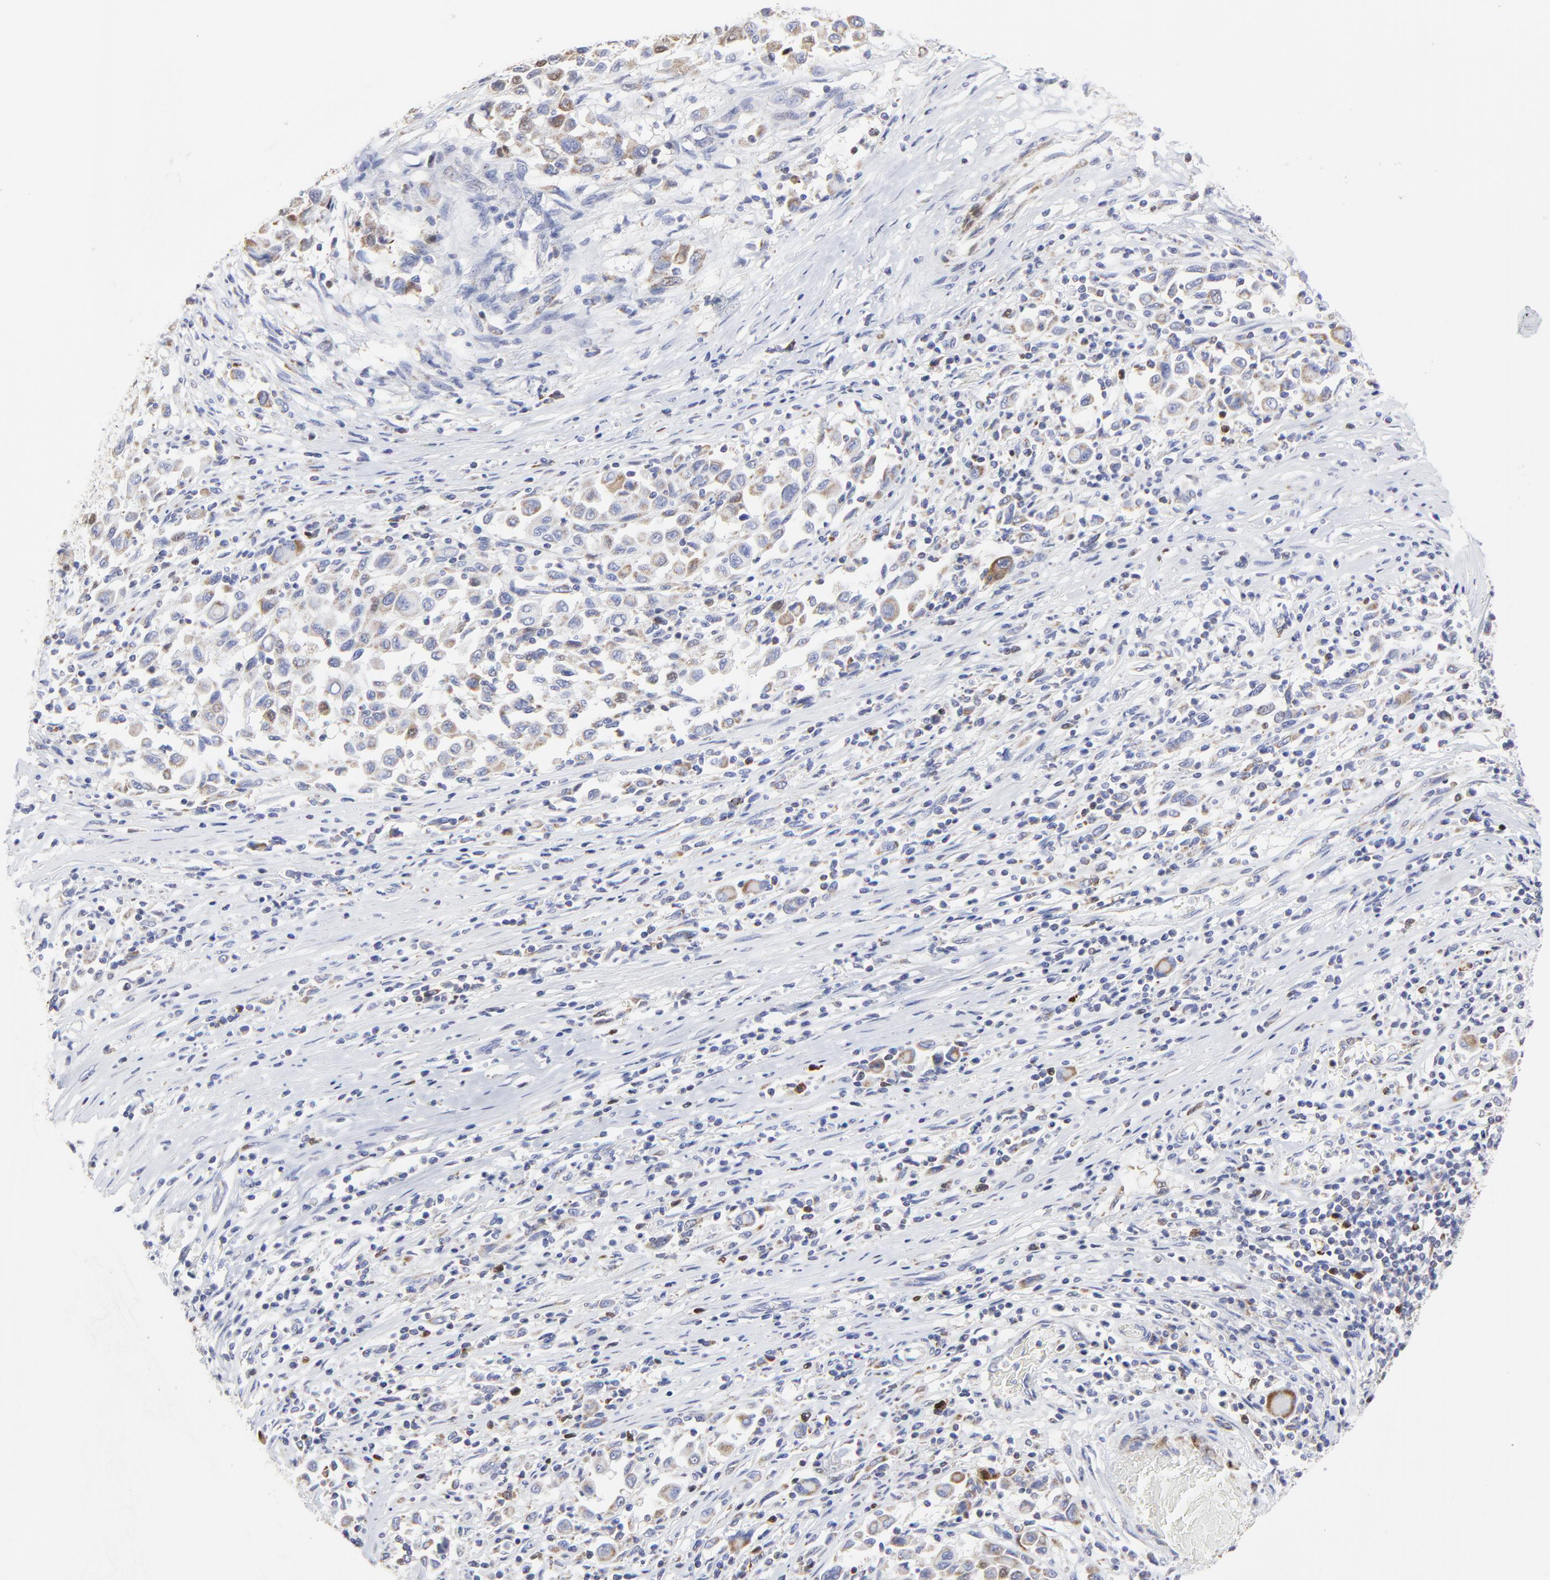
{"staining": {"intensity": "moderate", "quantity": "25%-75%", "location": "cytoplasmic/membranous"}, "tissue": "melanoma", "cell_type": "Tumor cells", "image_type": "cancer", "snomed": [{"axis": "morphology", "description": "Malignant melanoma, Metastatic site"}, {"axis": "topography", "description": "Lymph node"}], "caption": "Immunohistochemistry image of neoplastic tissue: malignant melanoma (metastatic site) stained using immunohistochemistry (IHC) demonstrates medium levels of moderate protein expression localized specifically in the cytoplasmic/membranous of tumor cells, appearing as a cytoplasmic/membranous brown color.", "gene": "NCAPH", "patient": {"sex": "male", "age": 61}}